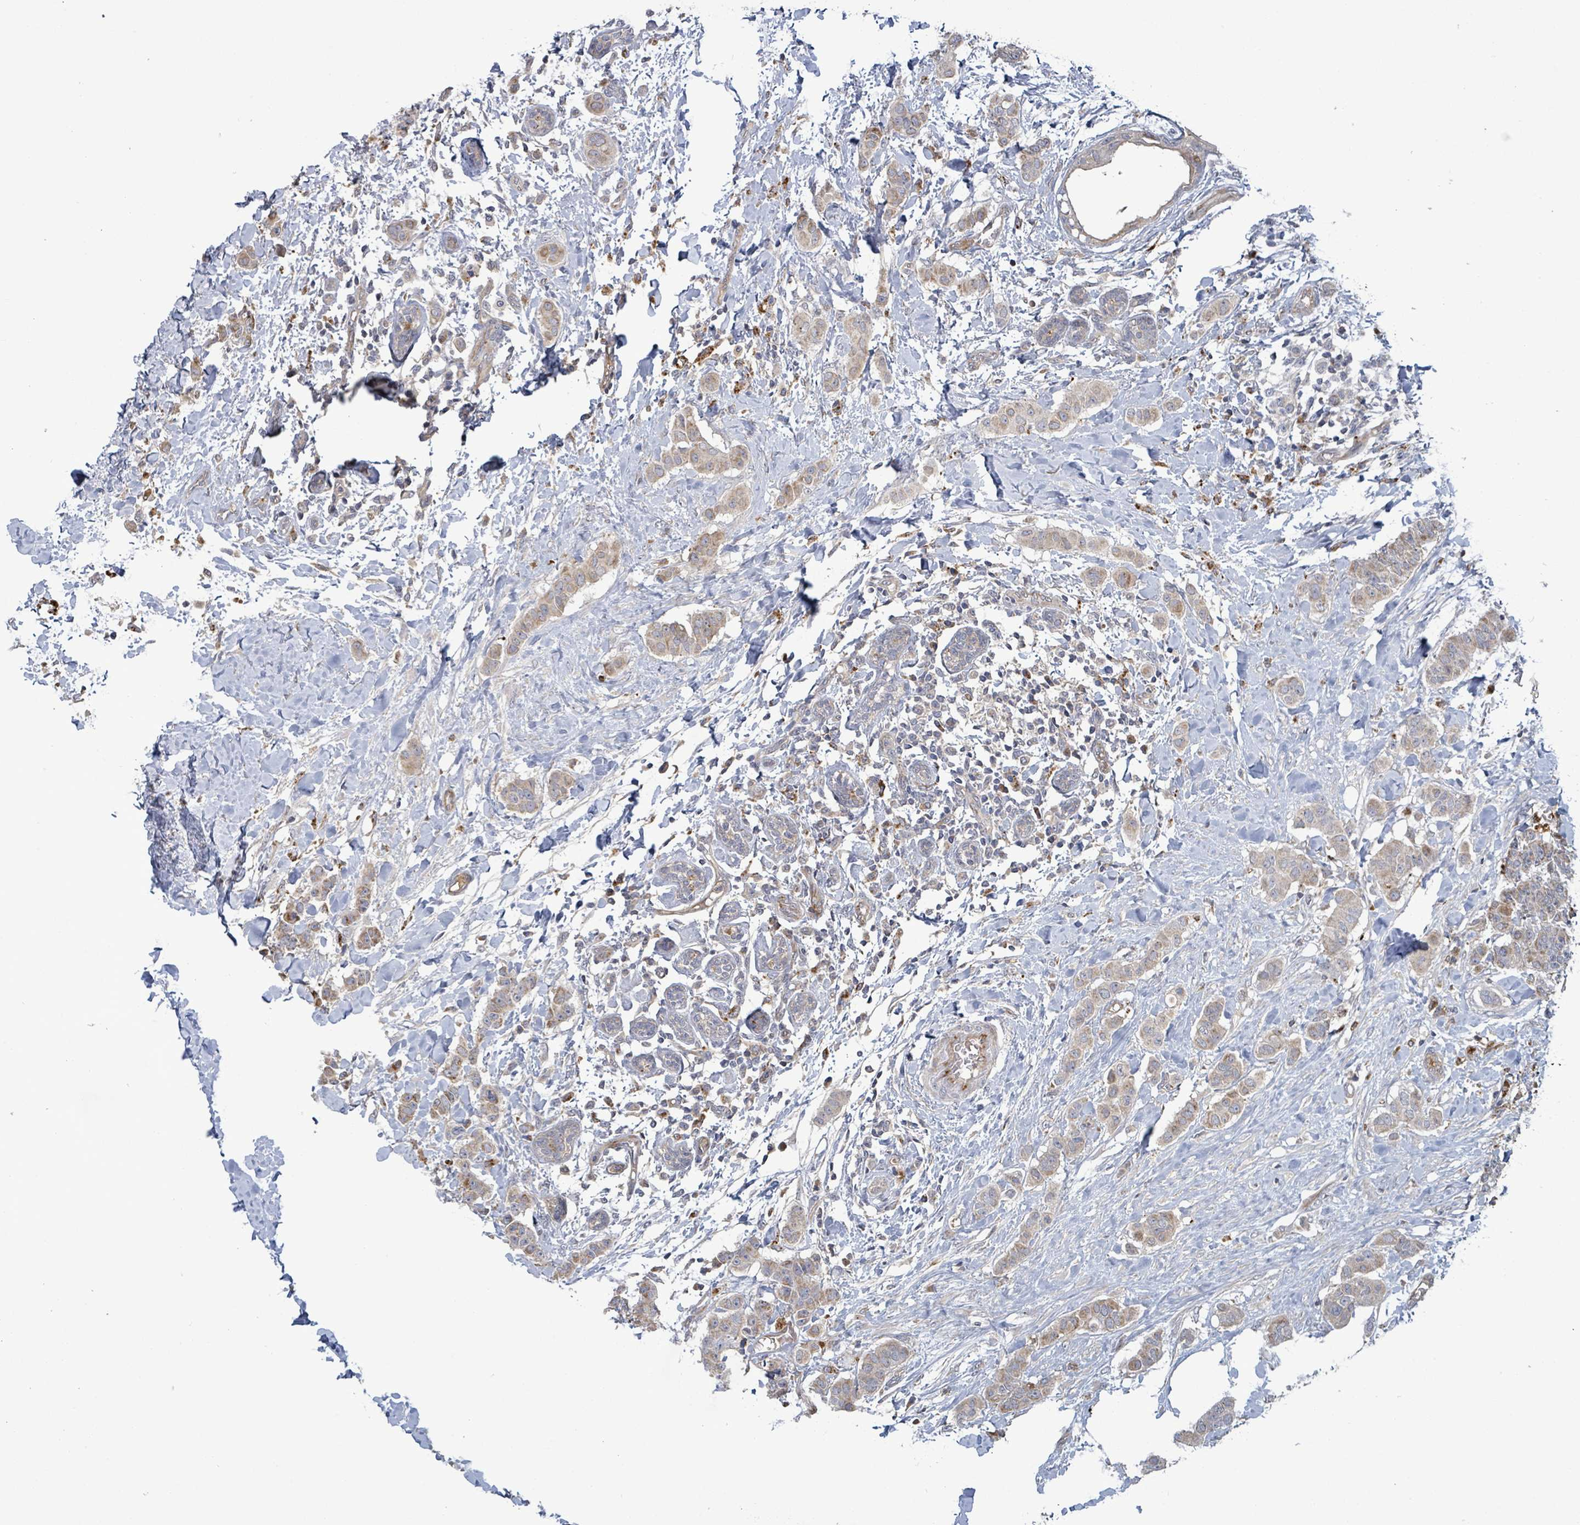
{"staining": {"intensity": "moderate", "quantity": ">75%", "location": "cytoplasmic/membranous"}, "tissue": "breast cancer", "cell_type": "Tumor cells", "image_type": "cancer", "snomed": [{"axis": "morphology", "description": "Duct carcinoma"}, {"axis": "topography", "description": "Breast"}], "caption": "IHC staining of breast cancer, which demonstrates medium levels of moderate cytoplasmic/membranous expression in about >75% of tumor cells indicating moderate cytoplasmic/membranous protein staining. The staining was performed using DAB (brown) for protein detection and nuclei were counterstained in hematoxylin (blue).", "gene": "DIPK2A", "patient": {"sex": "female", "age": 40}}